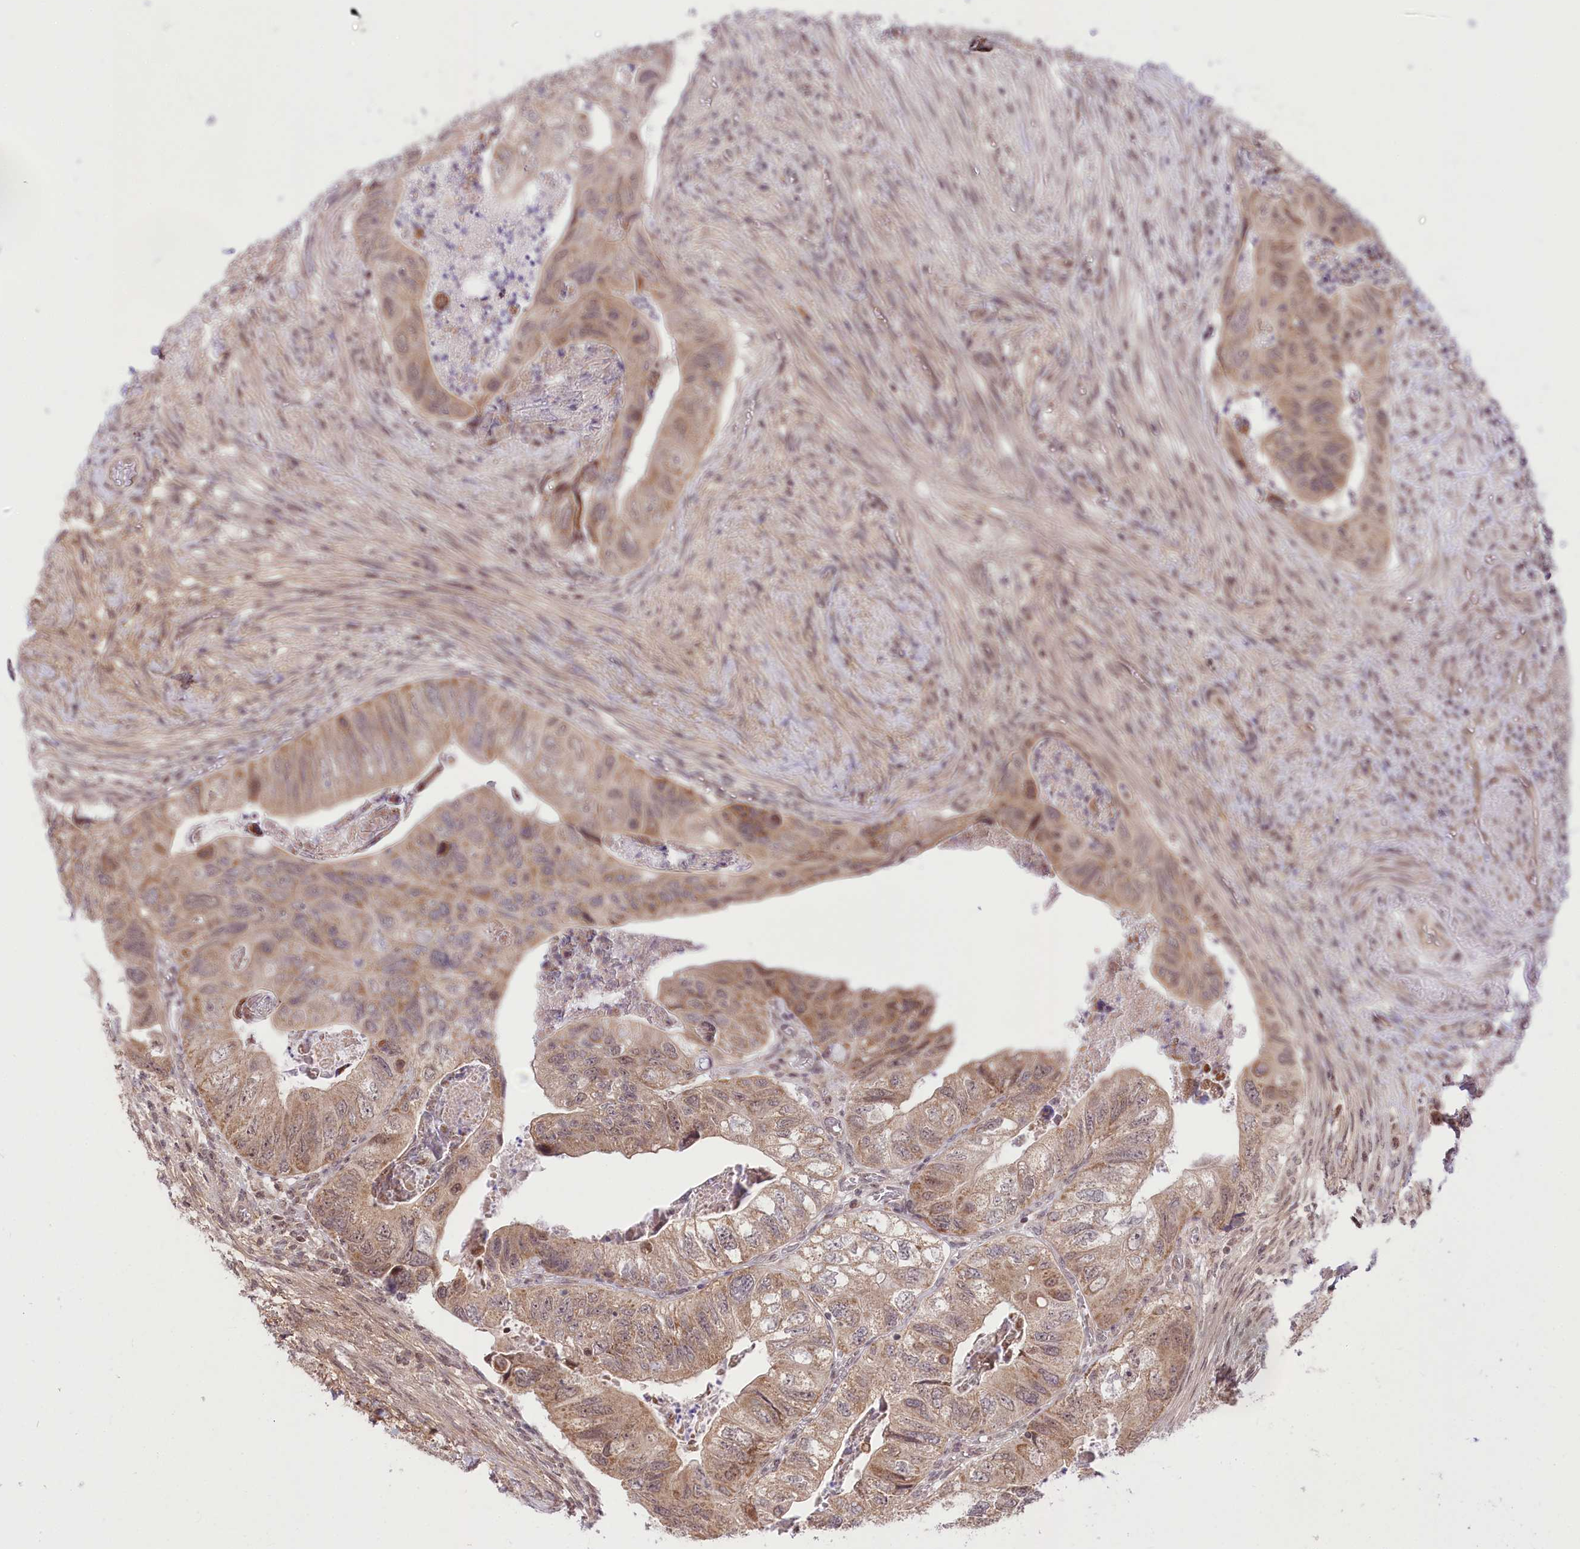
{"staining": {"intensity": "moderate", "quantity": ">75%", "location": "cytoplasmic/membranous,nuclear"}, "tissue": "colorectal cancer", "cell_type": "Tumor cells", "image_type": "cancer", "snomed": [{"axis": "morphology", "description": "Adenocarcinoma, NOS"}, {"axis": "topography", "description": "Rectum"}], "caption": "Protein staining of adenocarcinoma (colorectal) tissue reveals moderate cytoplasmic/membranous and nuclear staining in approximately >75% of tumor cells. Ihc stains the protein in brown and the nuclei are stained blue.", "gene": "ZMAT2", "patient": {"sex": "male", "age": 63}}